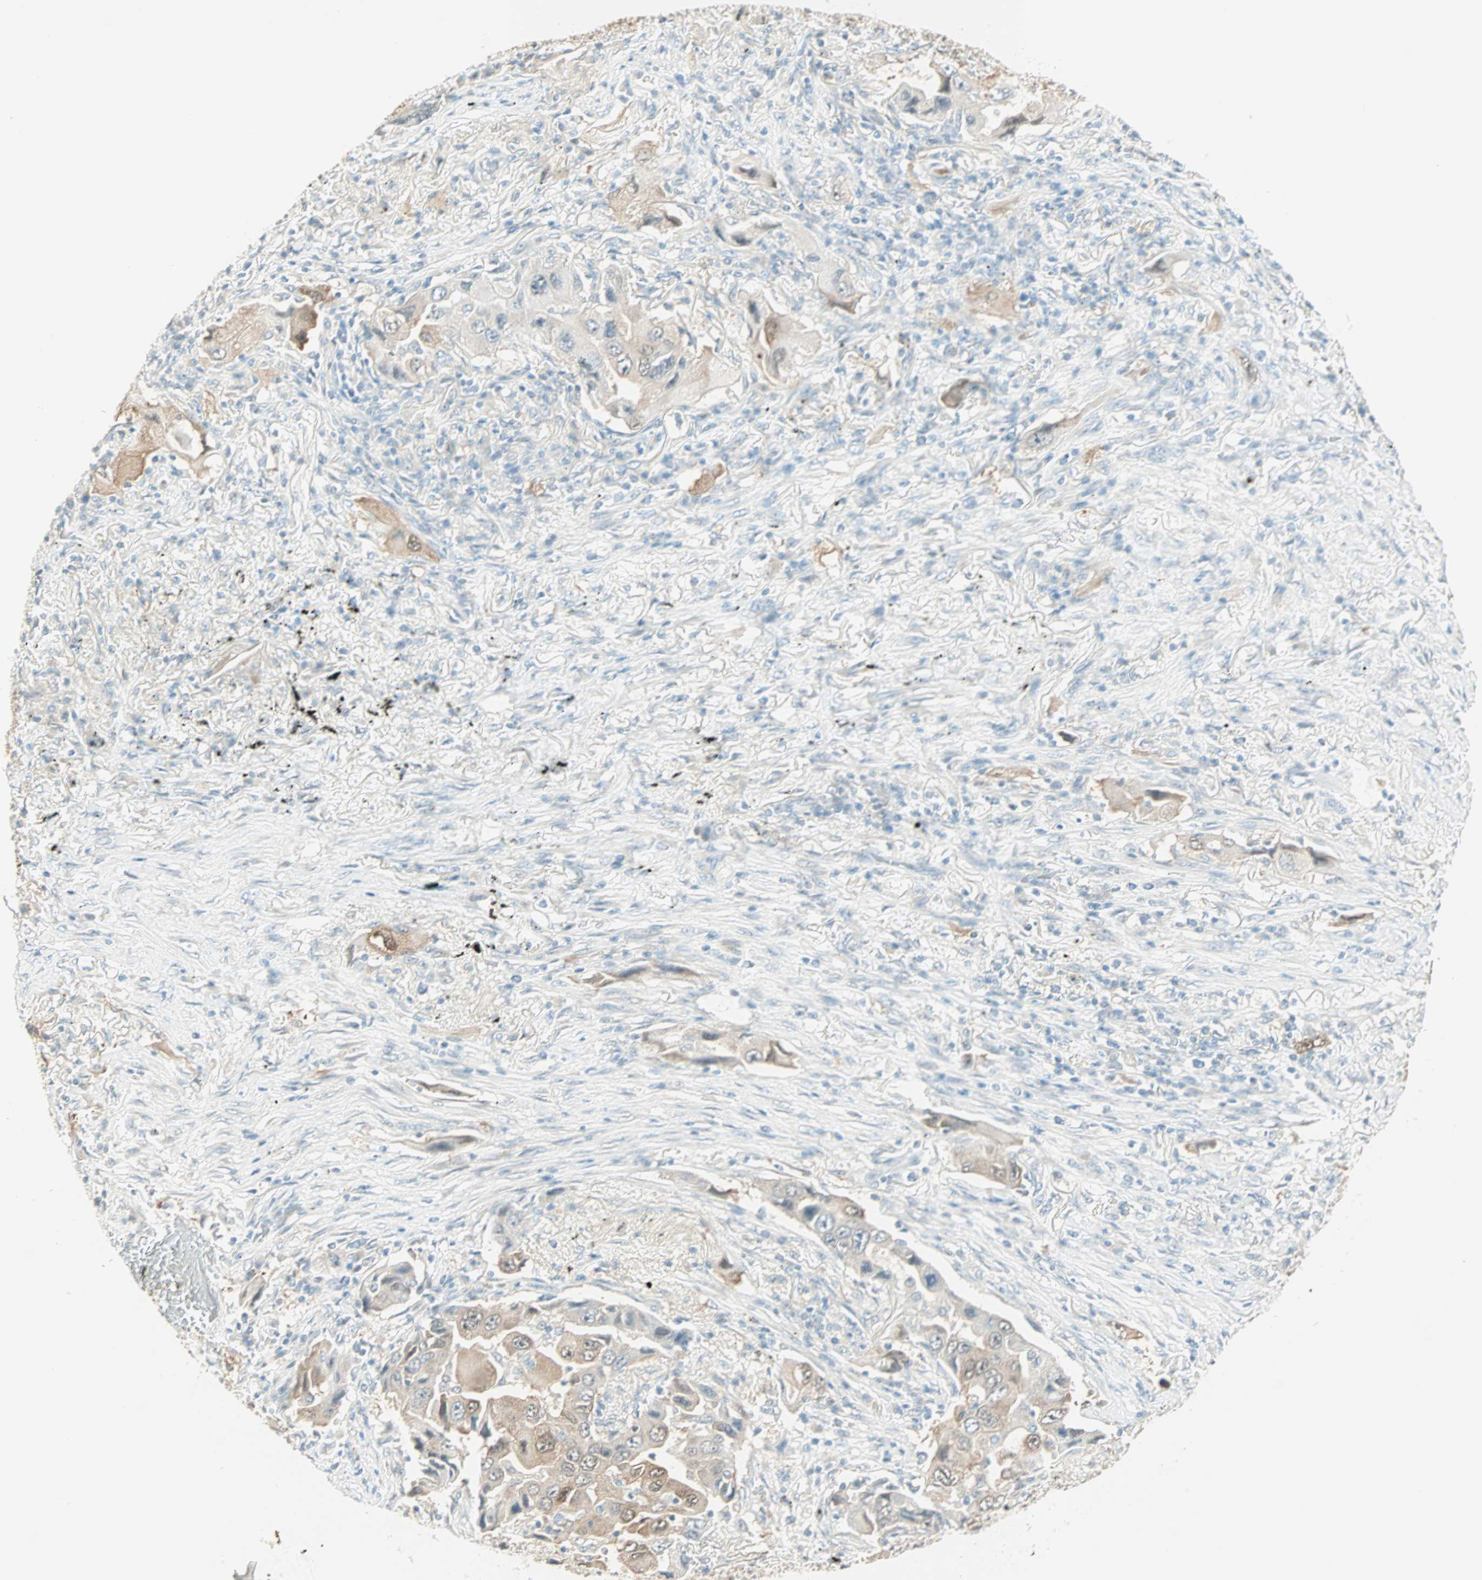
{"staining": {"intensity": "moderate", "quantity": ">75%", "location": "cytoplasmic/membranous"}, "tissue": "lung cancer", "cell_type": "Tumor cells", "image_type": "cancer", "snomed": [{"axis": "morphology", "description": "Adenocarcinoma, NOS"}, {"axis": "topography", "description": "Lung"}], "caption": "Protein staining of lung adenocarcinoma tissue reveals moderate cytoplasmic/membranous staining in approximately >75% of tumor cells. The staining is performed using DAB (3,3'-diaminobenzidine) brown chromogen to label protein expression. The nuclei are counter-stained blue using hematoxylin.", "gene": "S100A1", "patient": {"sex": "female", "age": 65}}